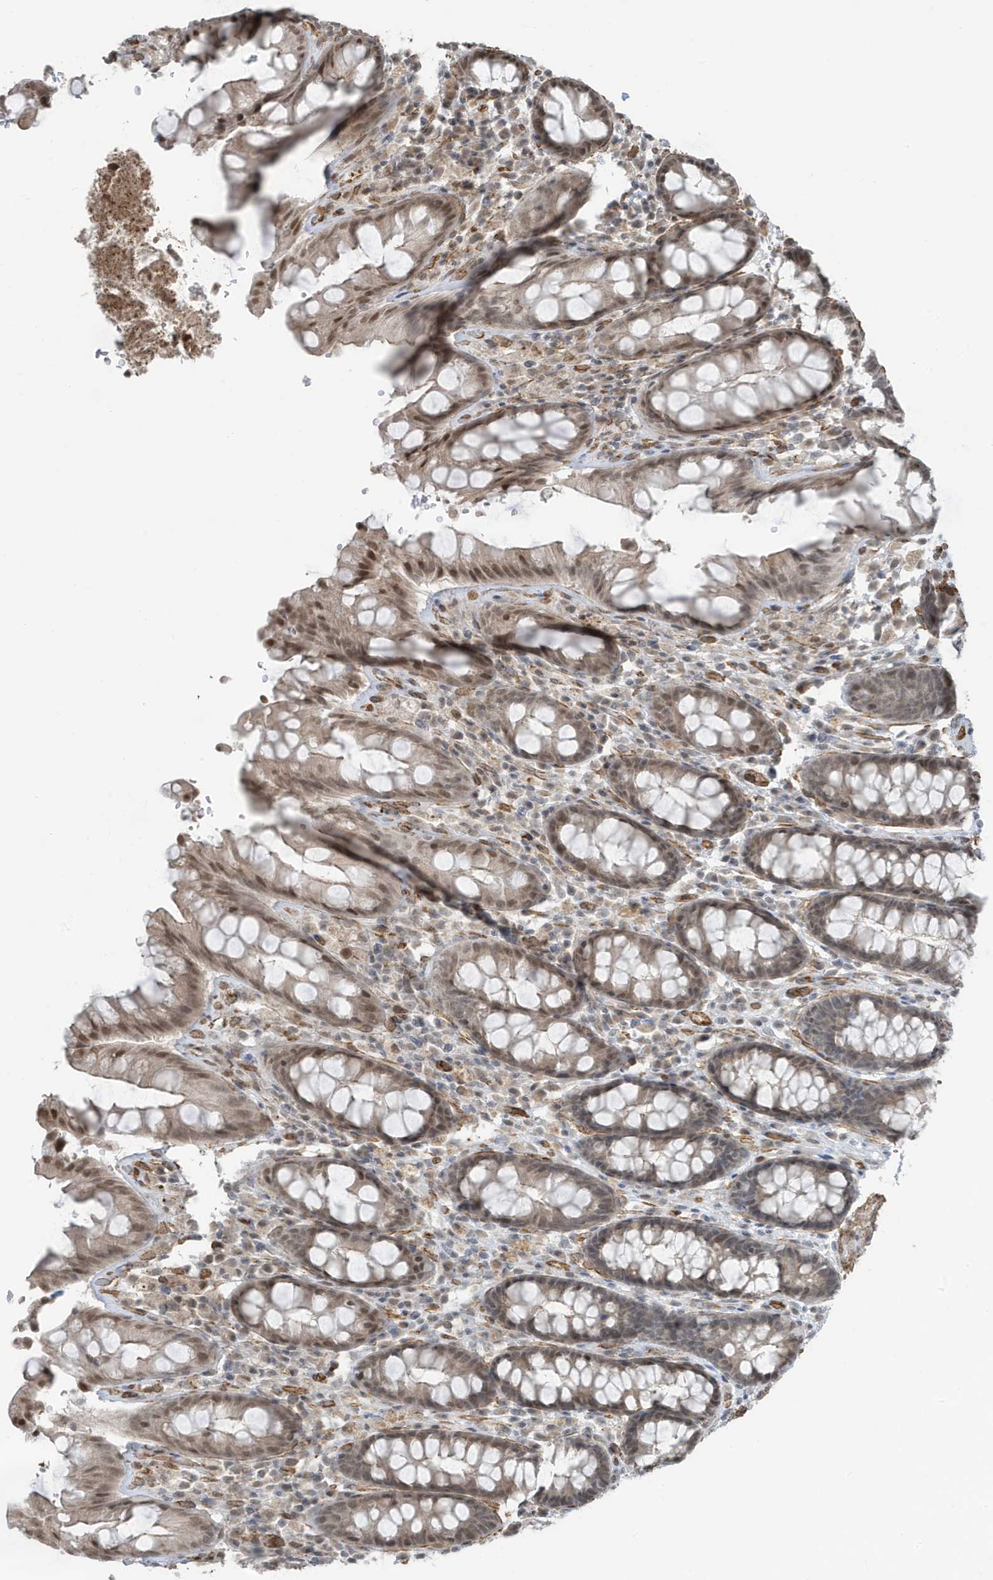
{"staining": {"intensity": "weak", "quantity": "25%-75%", "location": "nuclear"}, "tissue": "rectum", "cell_type": "Glandular cells", "image_type": "normal", "snomed": [{"axis": "morphology", "description": "Normal tissue, NOS"}, {"axis": "topography", "description": "Rectum"}], "caption": "High-power microscopy captured an immunohistochemistry histopathology image of unremarkable rectum, revealing weak nuclear positivity in approximately 25%-75% of glandular cells.", "gene": "CHCHD4", "patient": {"sex": "male", "age": 64}}